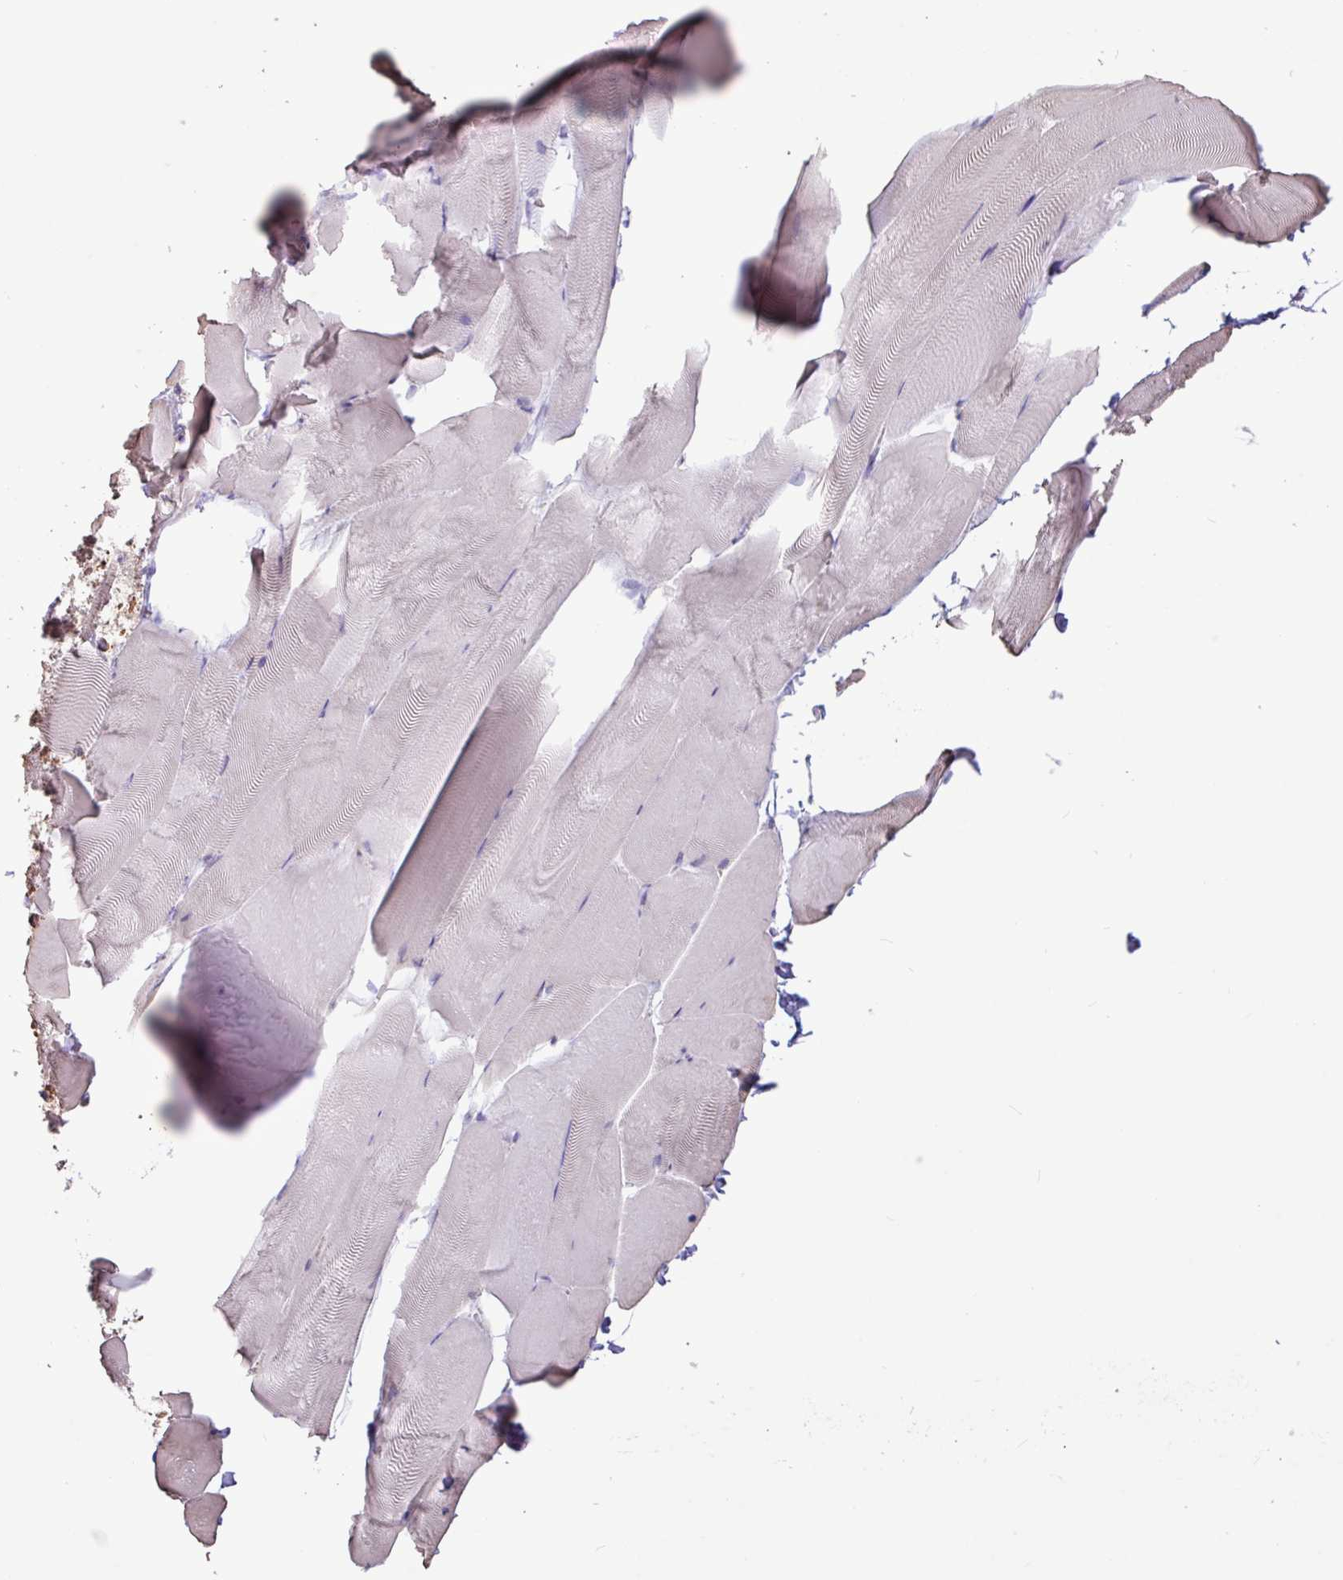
{"staining": {"intensity": "negative", "quantity": "none", "location": "none"}, "tissue": "skeletal muscle", "cell_type": "Myocytes", "image_type": "normal", "snomed": [{"axis": "morphology", "description": "Normal tissue, NOS"}, {"axis": "topography", "description": "Skeletal muscle"}], "caption": "Immunohistochemistry of benign human skeletal muscle shows no expression in myocytes. (Brightfield microscopy of DAB (3,3'-diaminobenzidine) immunohistochemistry (IHC) at high magnification).", "gene": "SLC38A1", "patient": {"sex": "female", "age": 64}}